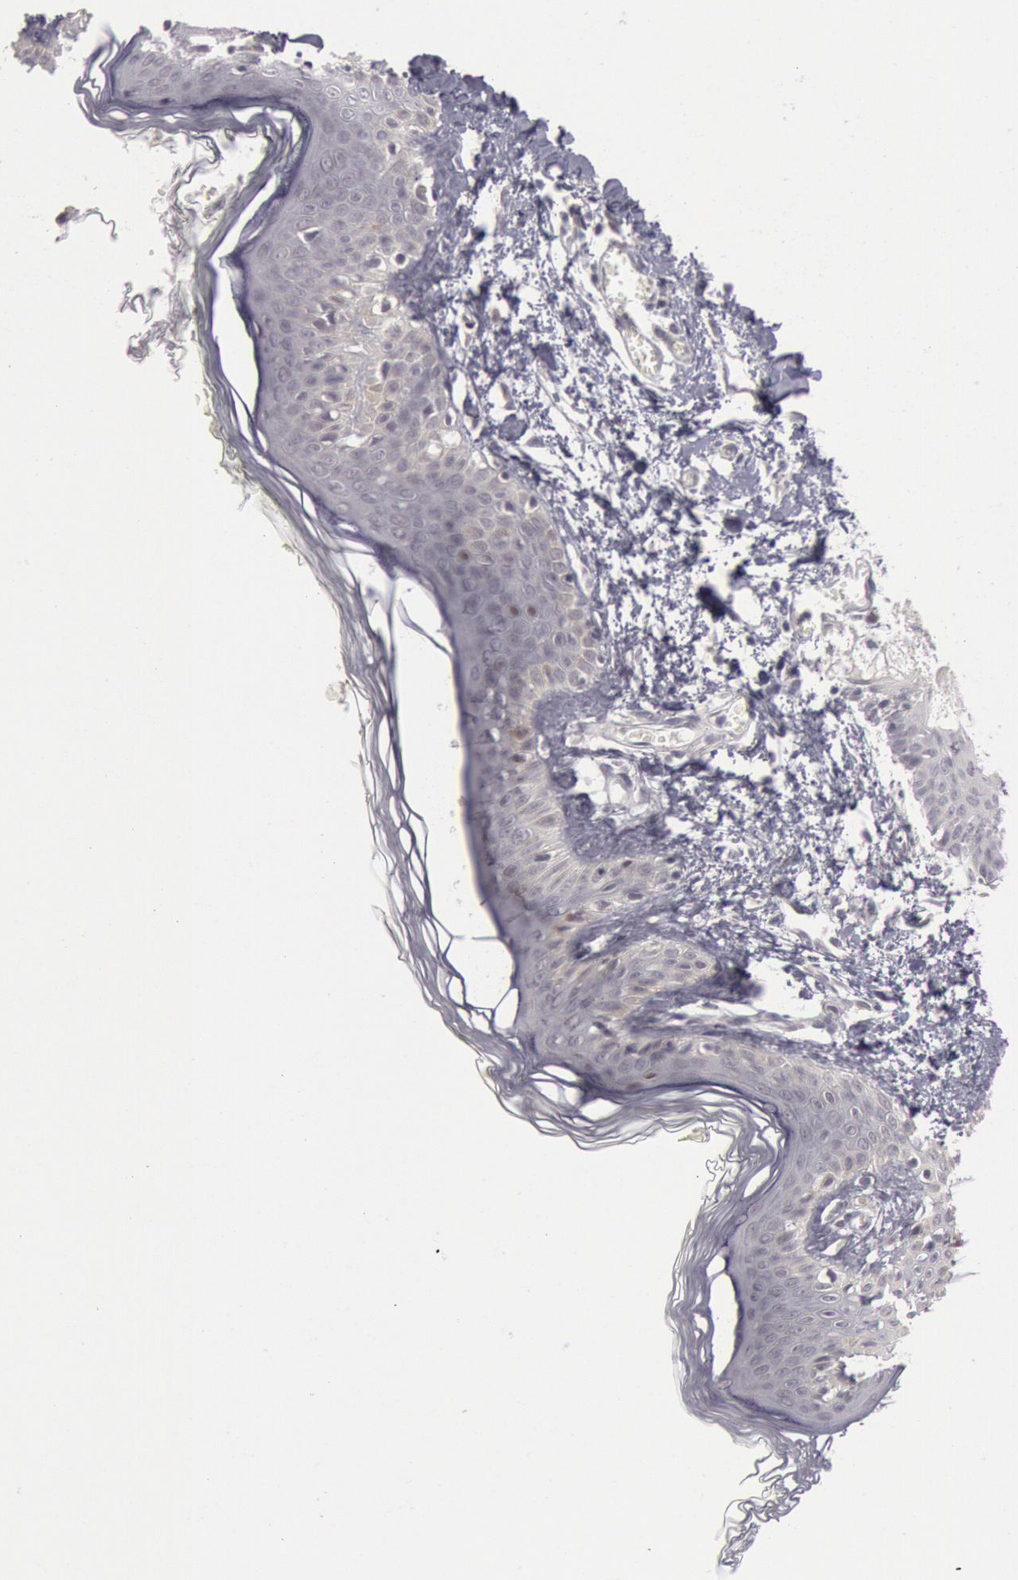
{"staining": {"intensity": "negative", "quantity": "none", "location": "none"}, "tissue": "skin", "cell_type": "Fibroblasts", "image_type": "normal", "snomed": [{"axis": "morphology", "description": "Normal tissue, NOS"}, {"axis": "morphology", "description": "Sarcoma, NOS"}, {"axis": "topography", "description": "Skin"}, {"axis": "topography", "description": "Soft tissue"}], "caption": "Fibroblasts are negative for protein expression in unremarkable human skin. (Stains: DAB immunohistochemistry (IHC) with hematoxylin counter stain, Microscopy: brightfield microscopy at high magnification).", "gene": "JOSD1", "patient": {"sex": "female", "age": 51}}